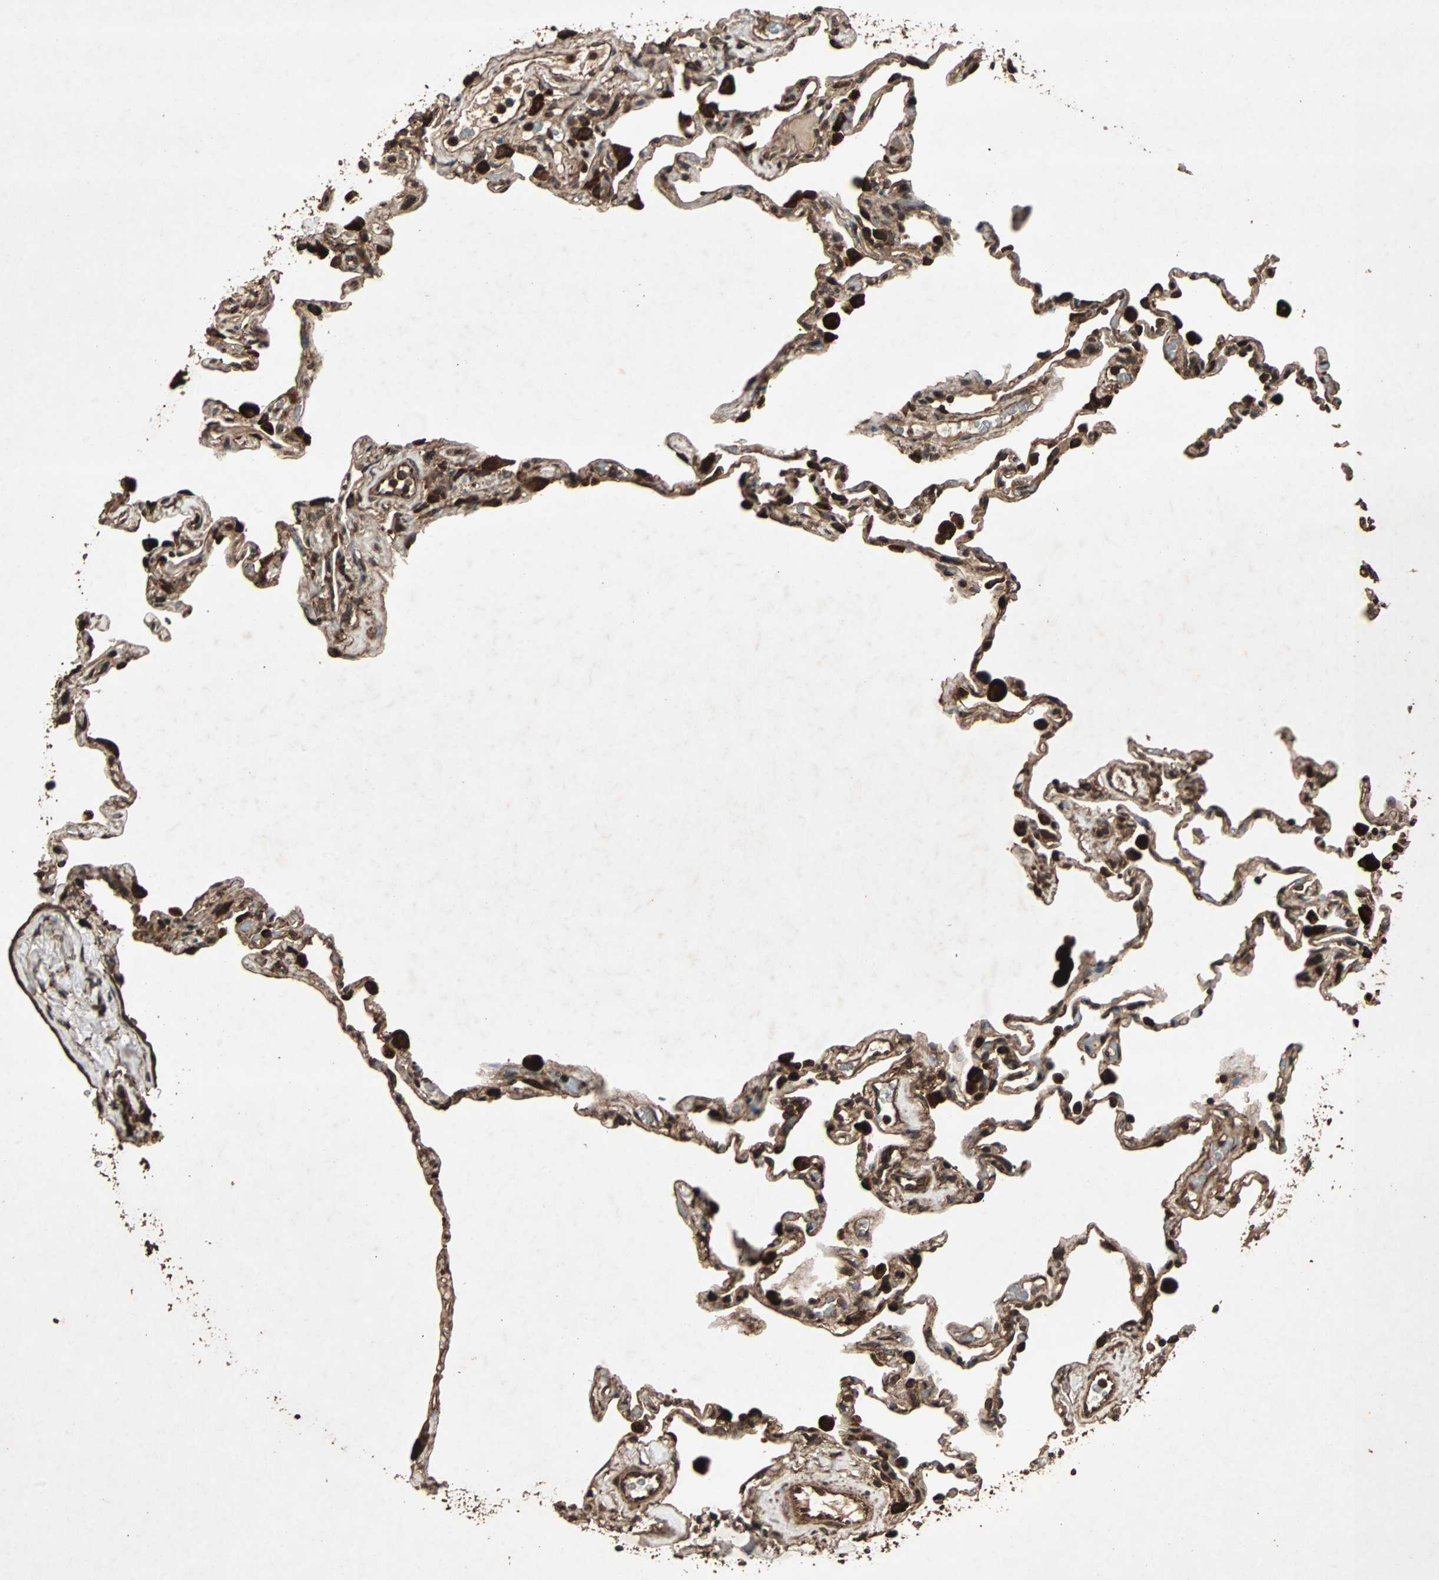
{"staining": {"intensity": "strong", "quantity": ">75%", "location": "cytoplasmic/membranous"}, "tissue": "lung", "cell_type": "Alveolar cells", "image_type": "normal", "snomed": [{"axis": "morphology", "description": "Normal tissue, NOS"}, {"axis": "topography", "description": "Lung"}], "caption": "A brown stain shows strong cytoplasmic/membranous expression of a protein in alveolar cells of unremarkable lung. (Stains: DAB in brown, nuclei in blue, Microscopy: brightfield microscopy at high magnification).", "gene": "LAMTOR5", "patient": {"sex": "male", "age": 59}}